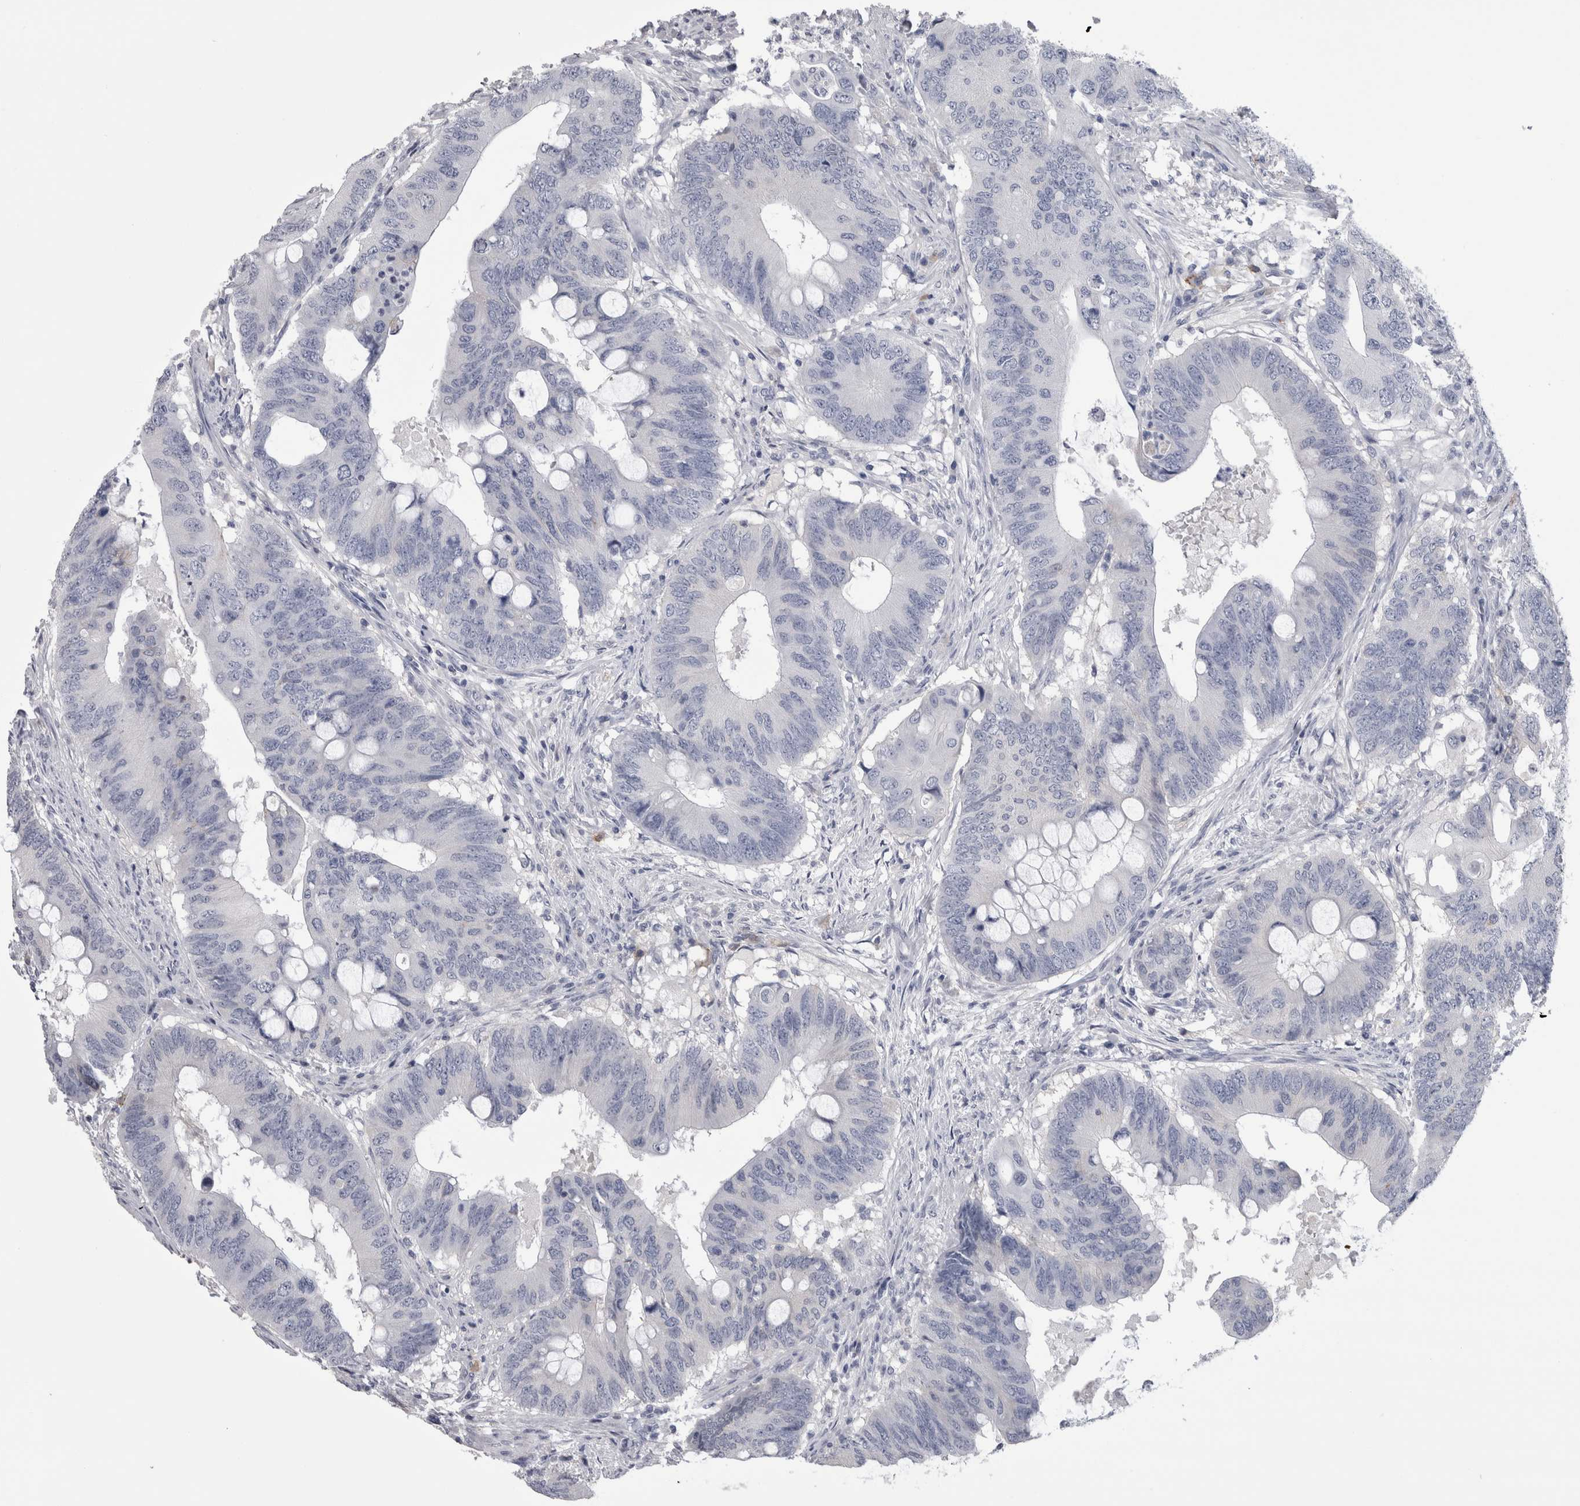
{"staining": {"intensity": "negative", "quantity": "none", "location": "none"}, "tissue": "colorectal cancer", "cell_type": "Tumor cells", "image_type": "cancer", "snomed": [{"axis": "morphology", "description": "Adenocarcinoma, NOS"}, {"axis": "topography", "description": "Colon"}], "caption": "This photomicrograph is of colorectal cancer stained with immunohistochemistry to label a protein in brown with the nuclei are counter-stained blue. There is no expression in tumor cells.", "gene": "AFMID", "patient": {"sex": "male", "age": 71}}